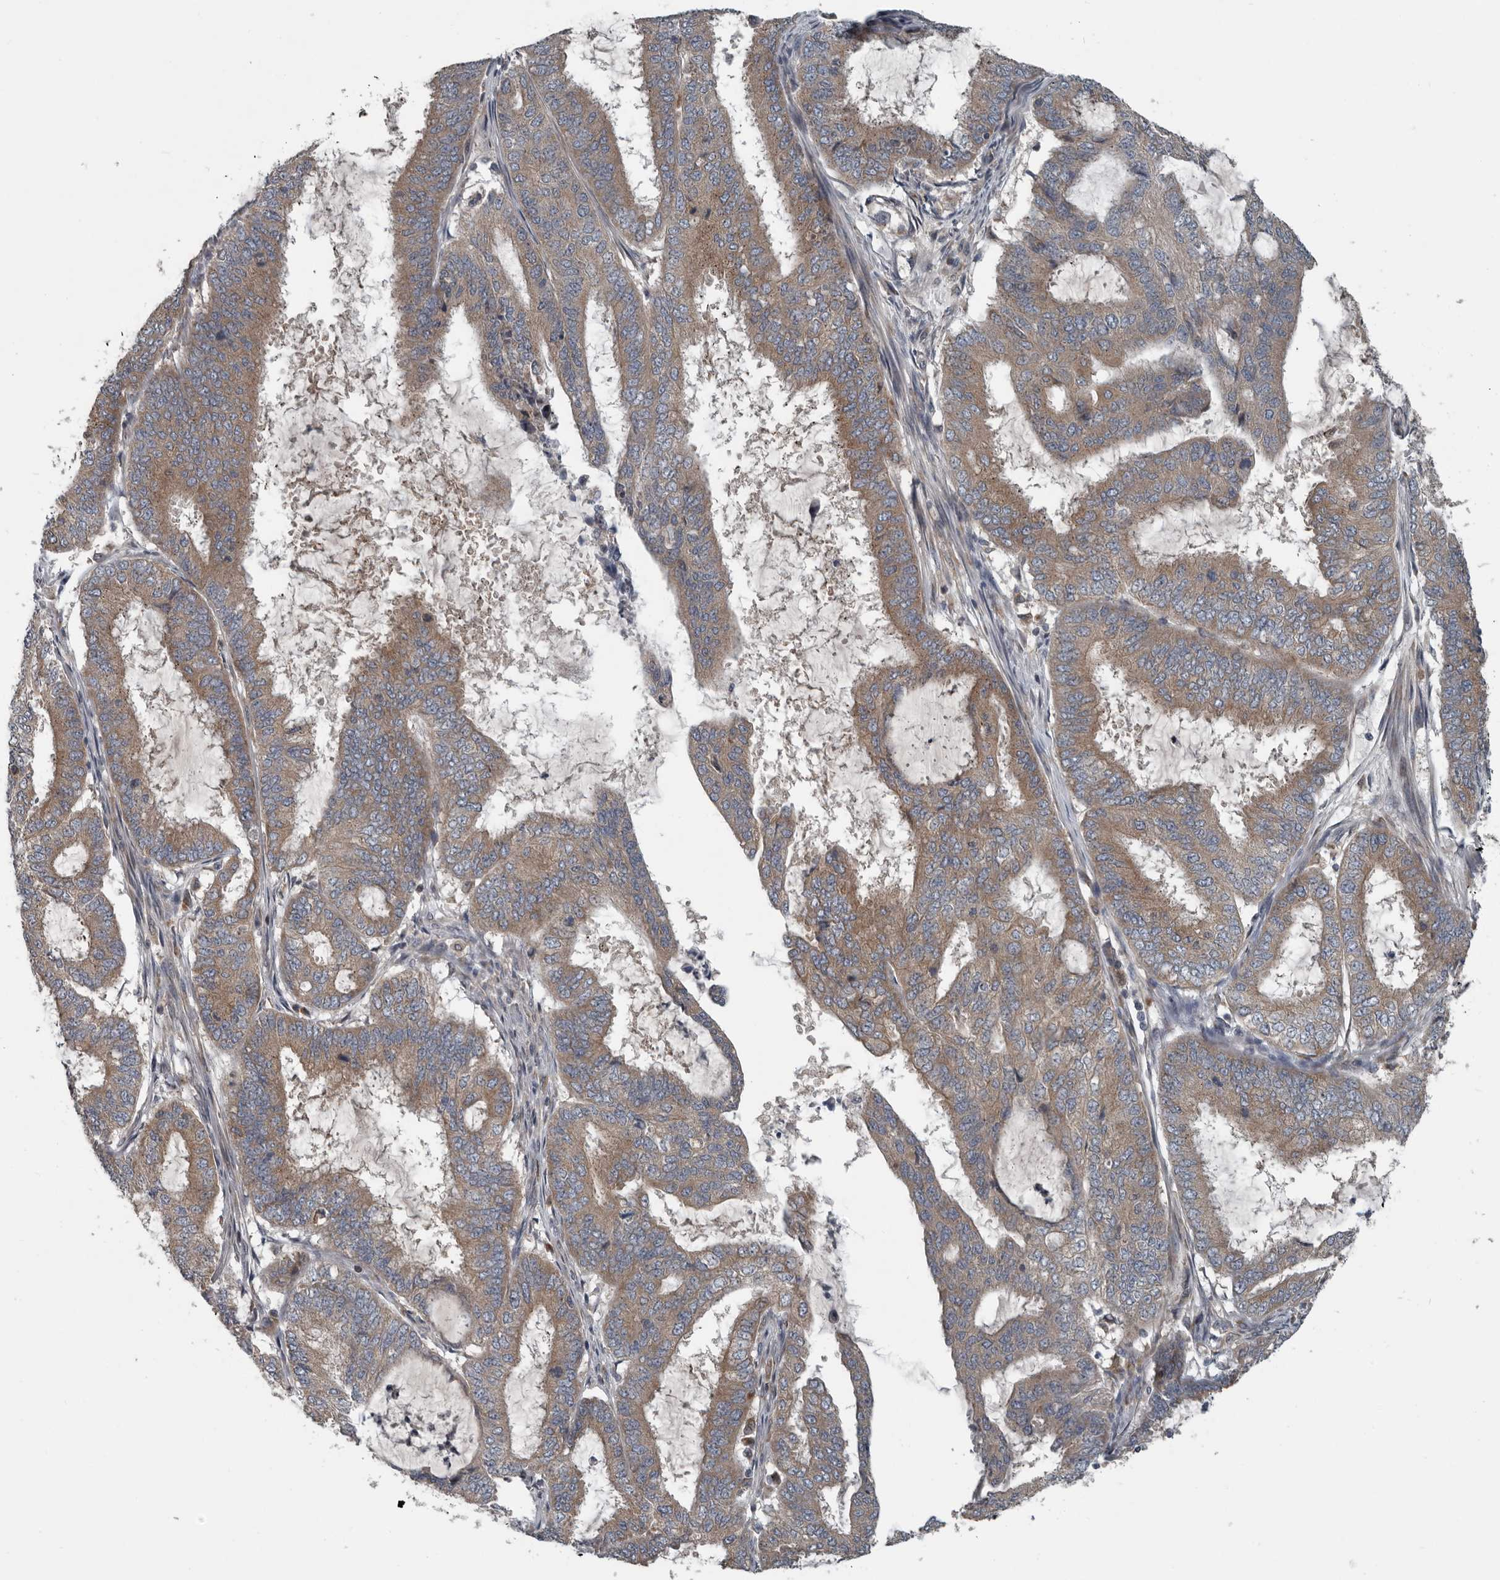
{"staining": {"intensity": "moderate", "quantity": ">75%", "location": "cytoplasmic/membranous"}, "tissue": "endometrial cancer", "cell_type": "Tumor cells", "image_type": "cancer", "snomed": [{"axis": "morphology", "description": "Adenocarcinoma, NOS"}, {"axis": "topography", "description": "Endometrium"}], "caption": "A high-resolution image shows immunohistochemistry (IHC) staining of adenocarcinoma (endometrial), which demonstrates moderate cytoplasmic/membranous staining in approximately >75% of tumor cells.", "gene": "TMEM199", "patient": {"sex": "female", "age": 51}}